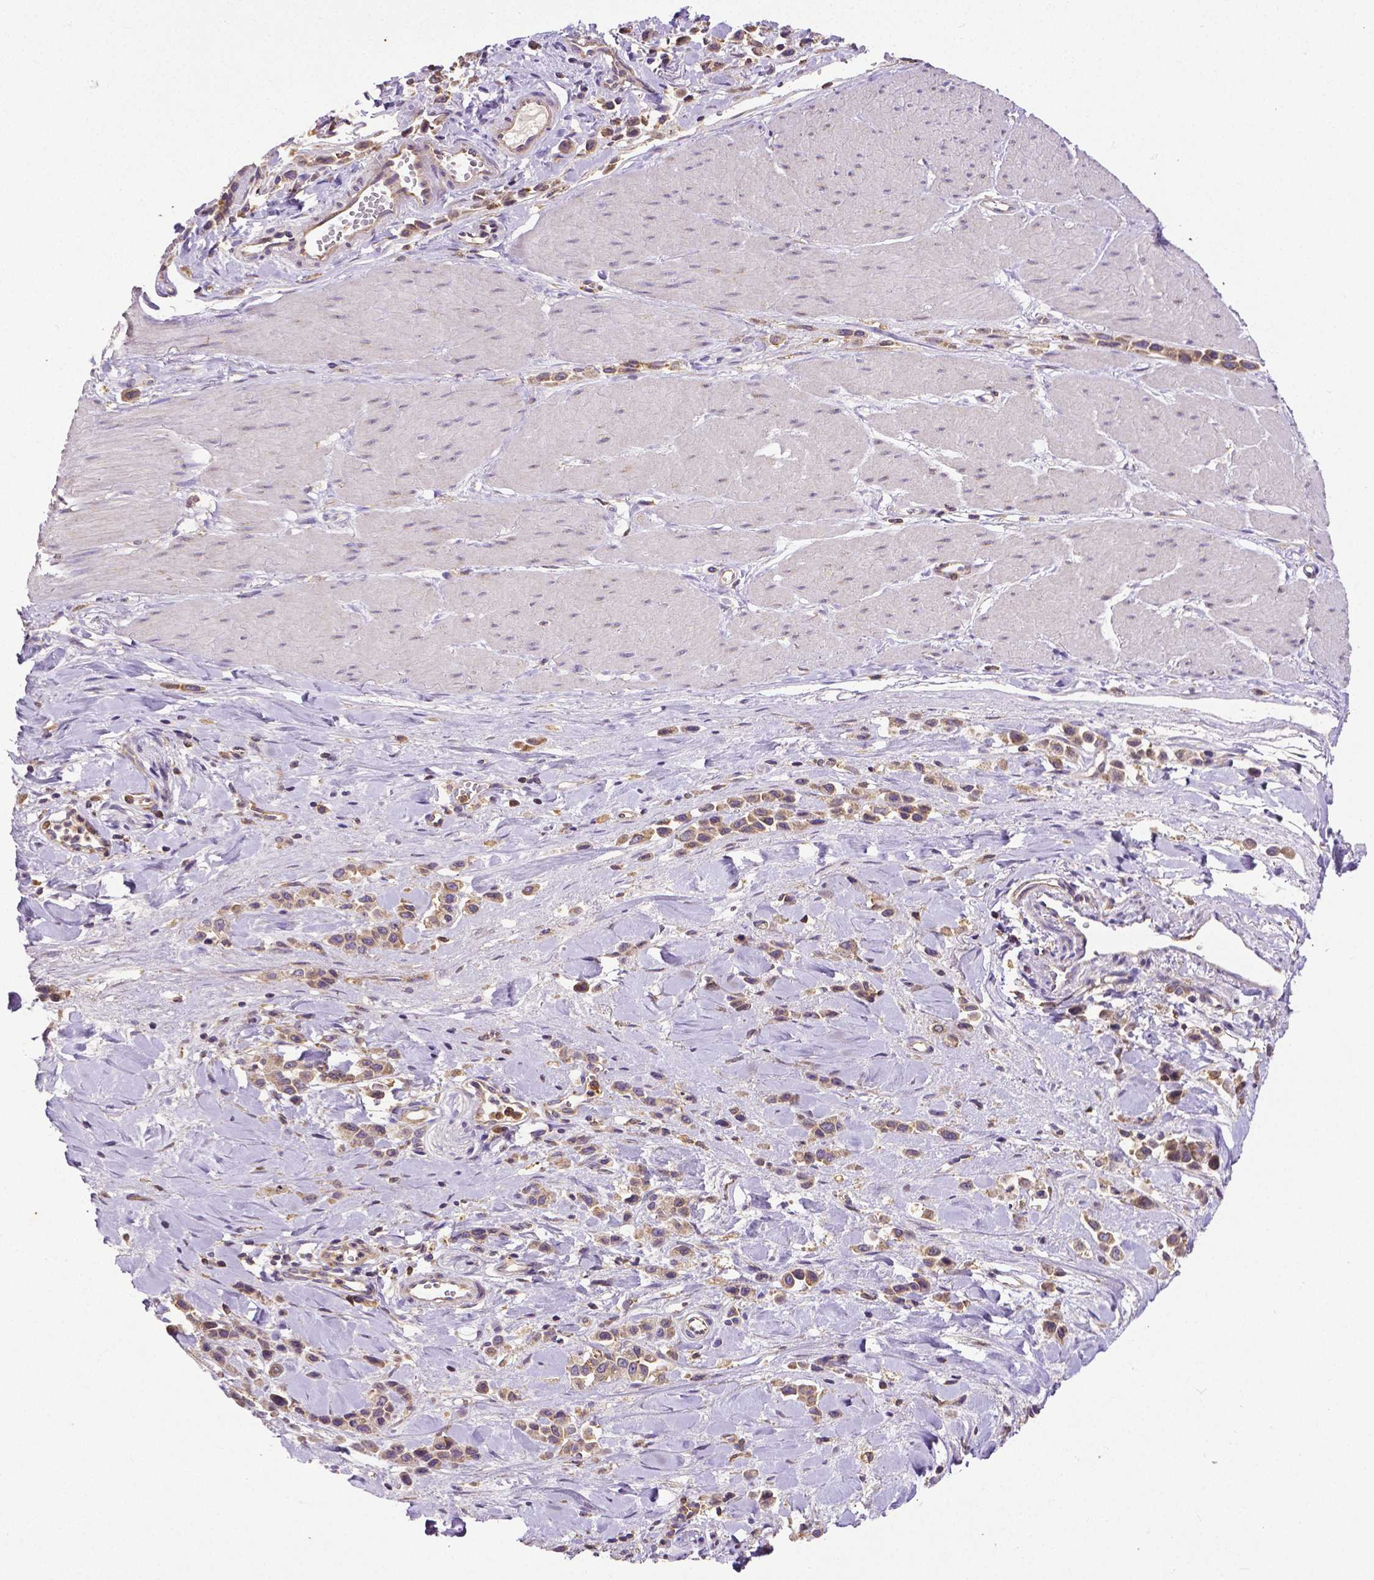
{"staining": {"intensity": "weak", "quantity": ">75%", "location": "cytoplasmic/membranous"}, "tissue": "stomach cancer", "cell_type": "Tumor cells", "image_type": "cancer", "snomed": [{"axis": "morphology", "description": "Adenocarcinoma, NOS"}, {"axis": "topography", "description": "Stomach"}], "caption": "The immunohistochemical stain shows weak cytoplasmic/membranous expression in tumor cells of adenocarcinoma (stomach) tissue.", "gene": "DICER1", "patient": {"sex": "male", "age": 47}}